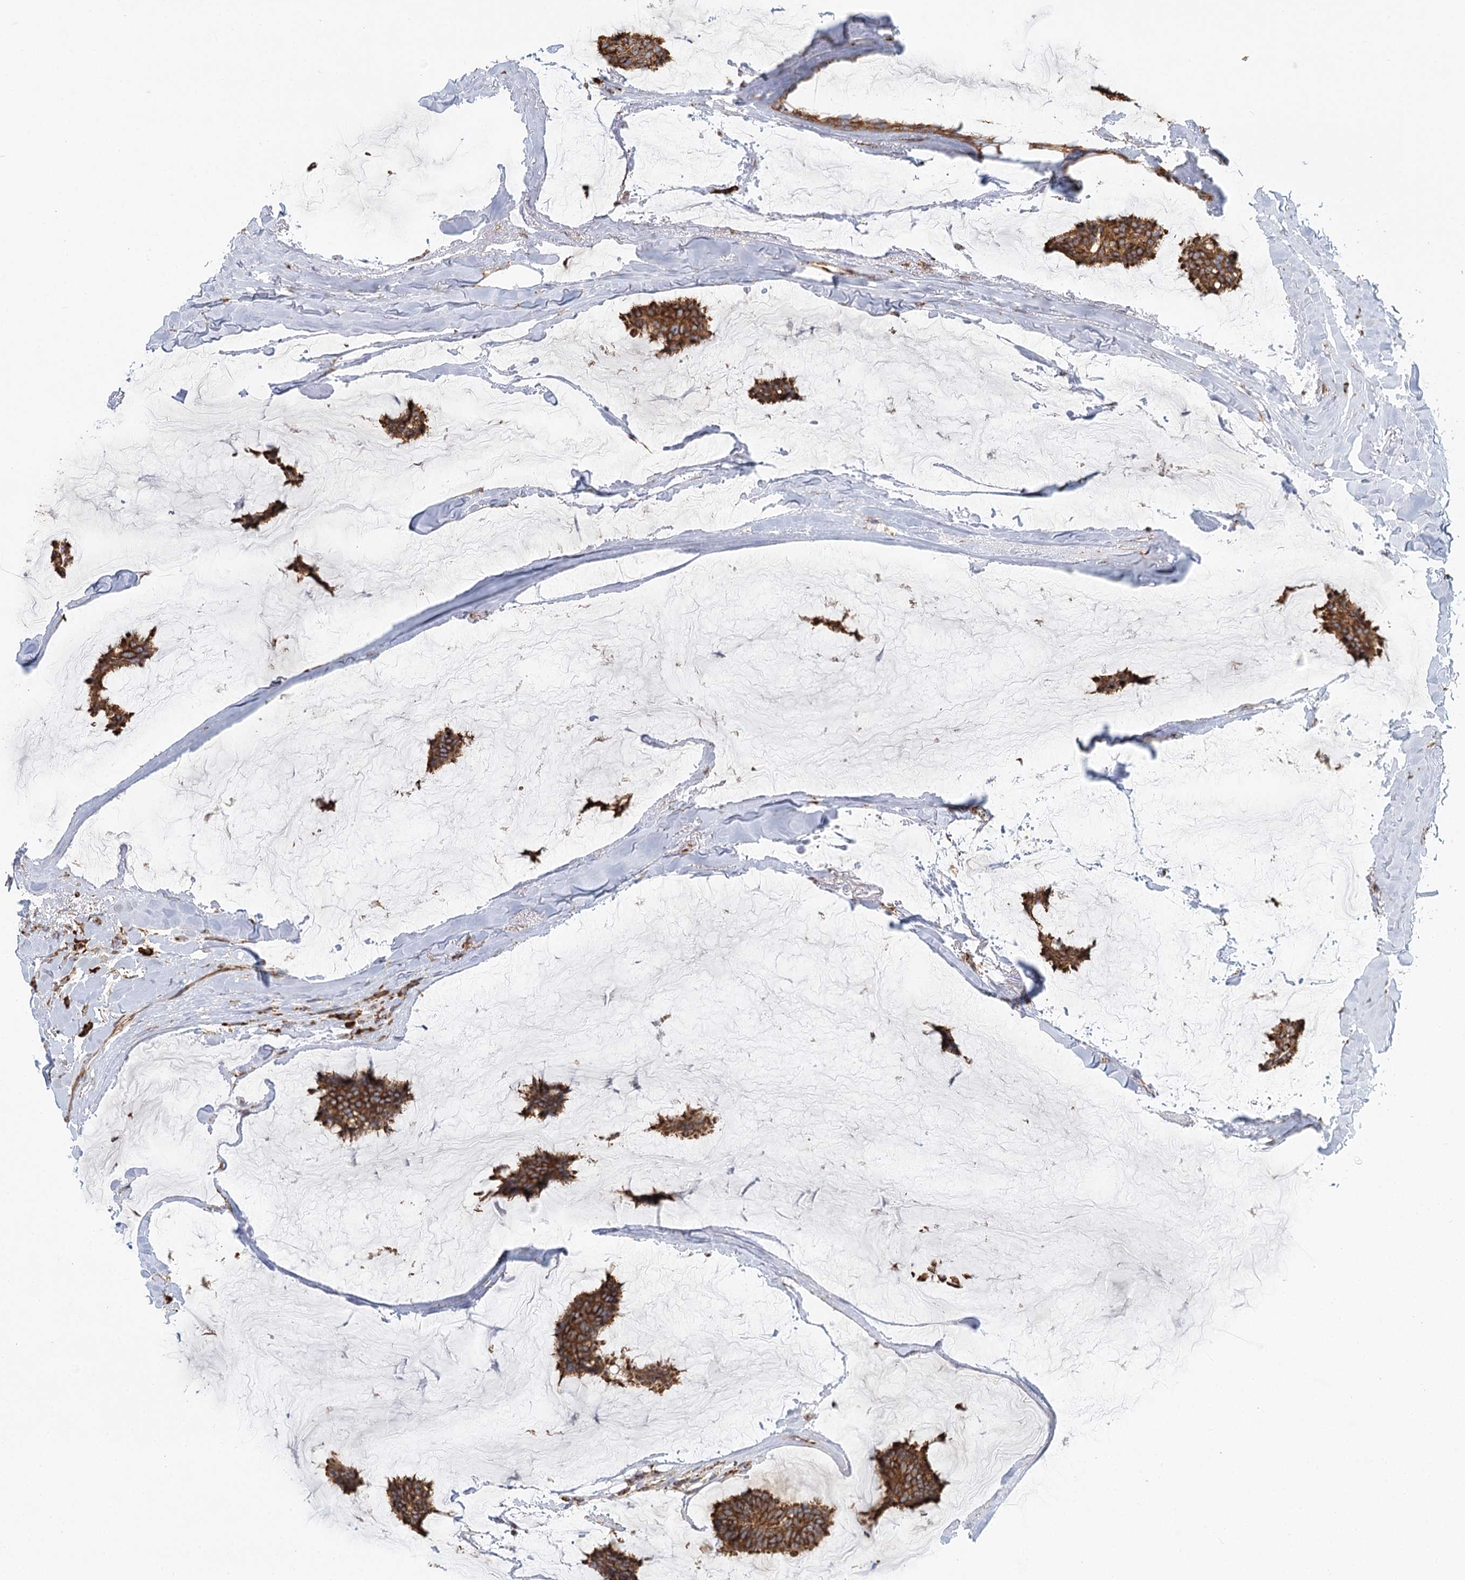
{"staining": {"intensity": "moderate", "quantity": ">75%", "location": "cytoplasmic/membranous"}, "tissue": "breast cancer", "cell_type": "Tumor cells", "image_type": "cancer", "snomed": [{"axis": "morphology", "description": "Duct carcinoma"}, {"axis": "topography", "description": "Breast"}], "caption": "The photomicrograph demonstrates a brown stain indicating the presence of a protein in the cytoplasmic/membranous of tumor cells in breast cancer (infiltrating ductal carcinoma).", "gene": "TAS1R1", "patient": {"sex": "female", "age": 93}}